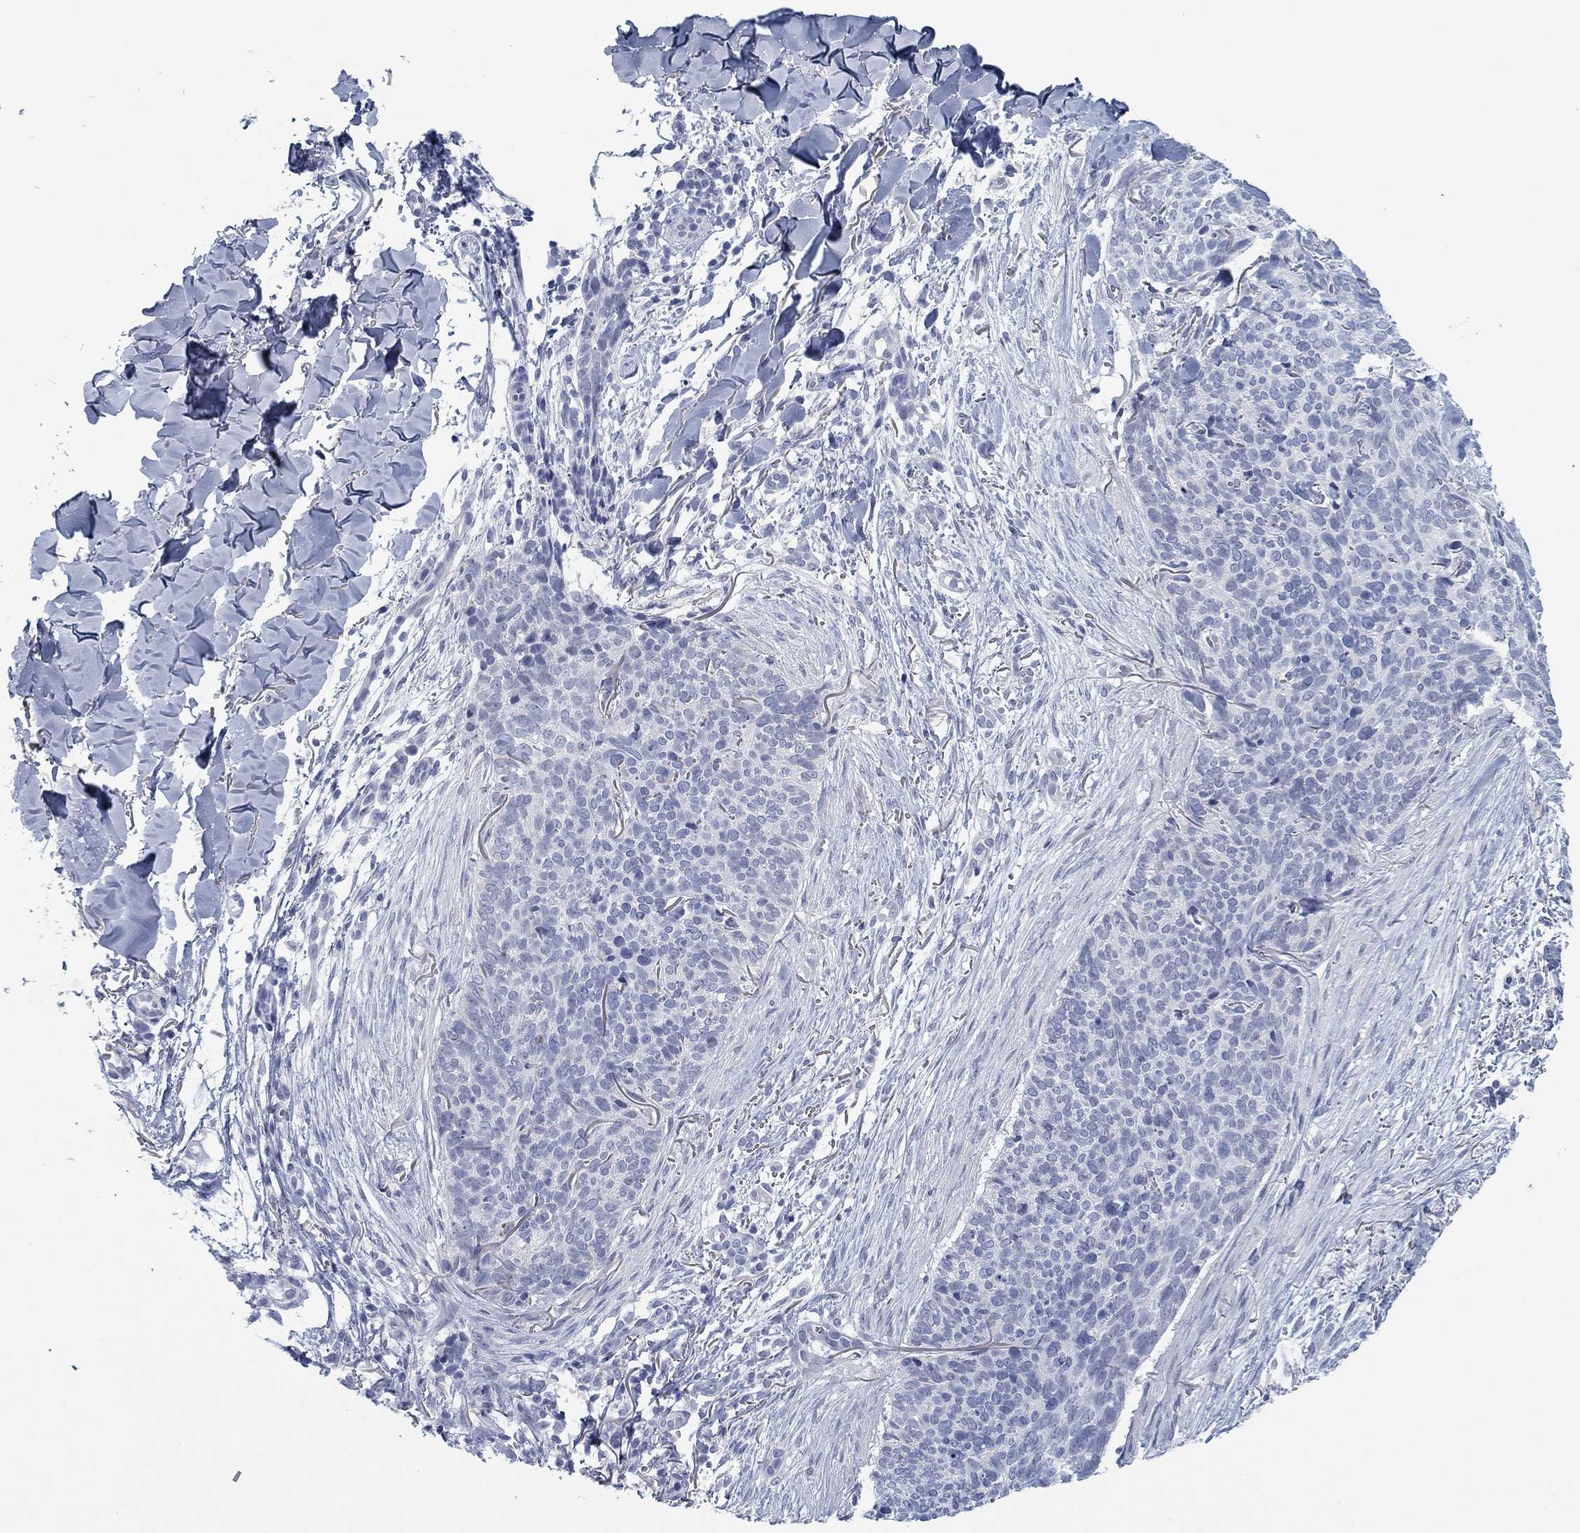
{"staining": {"intensity": "negative", "quantity": "none", "location": "none"}, "tissue": "skin cancer", "cell_type": "Tumor cells", "image_type": "cancer", "snomed": [{"axis": "morphology", "description": "Basal cell carcinoma"}, {"axis": "topography", "description": "Skin"}], "caption": "High power microscopy image of an IHC photomicrograph of basal cell carcinoma (skin), revealing no significant positivity in tumor cells. (Stains: DAB IHC with hematoxylin counter stain, Microscopy: brightfield microscopy at high magnification).", "gene": "DNAL1", "patient": {"sex": "male", "age": 64}}